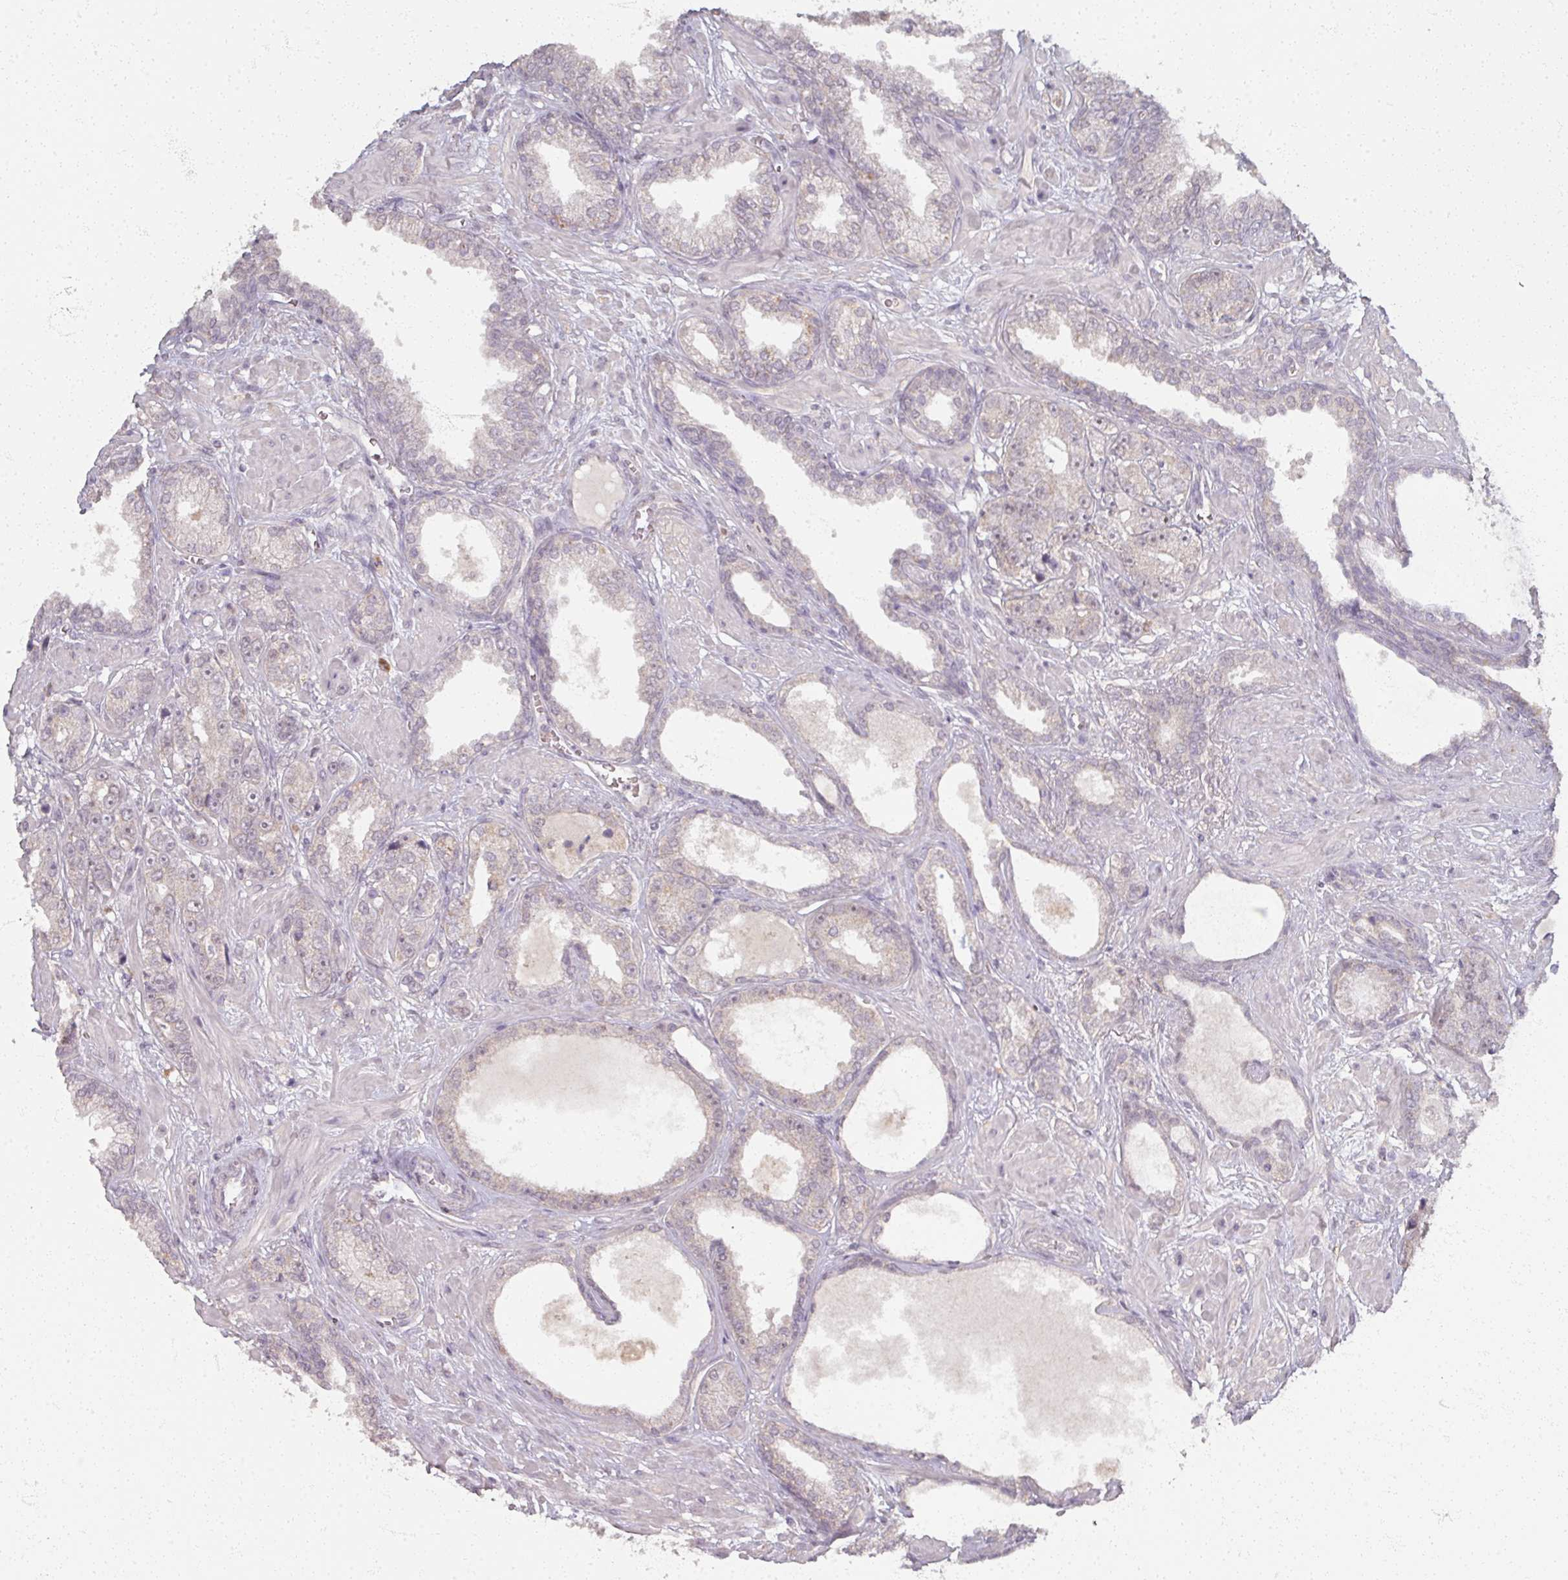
{"staining": {"intensity": "negative", "quantity": "none", "location": "none"}, "tissue": "prostate cancer", "cell_type": "Tumor cells", "image_type": "cancer", "snomed": [{"axis": "morphology", "description": "Adenocarcinoma, High grade"}, {"axis": "topography", "description": "Prostate"}], "caption": "Immunohistochemistry (IHC) of prostate cancer reveals no expression in tumor cells.", "gene": "SOX11", "patient": {"sex": "male", "age": 71}}